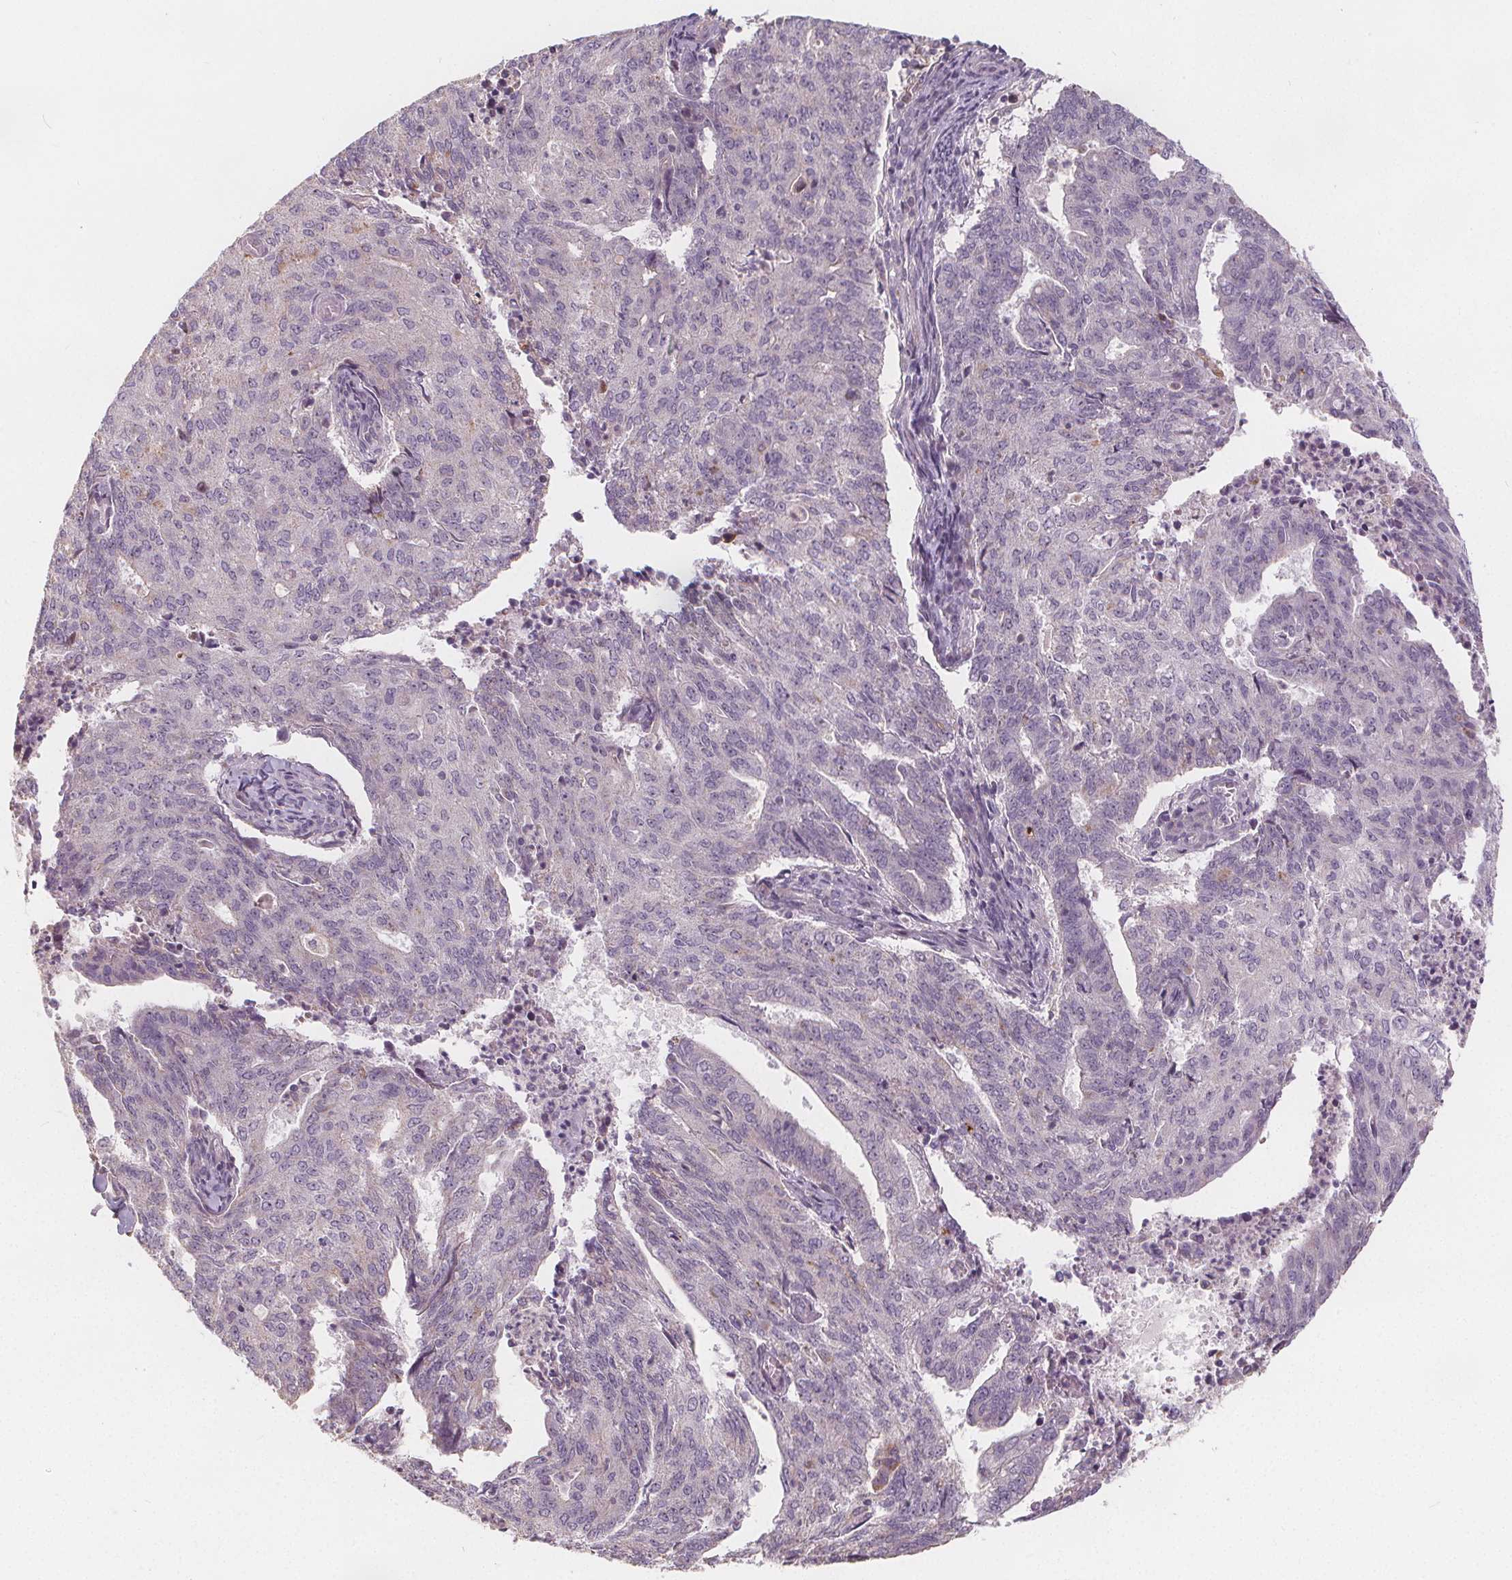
{"staining": {"intensity": "negative", "quantity": "none", "location": "none"}, "tissue": "endometrial cancer", "cell_type": "Tumor cells", "image_type": "cancer", "snomed": [{"axis": "morphology", "description": "Adenocarcinoma, NOS"}, {"axis": "topography", "description": "Endometrium"}], "caption": "Adenocarcinoma (endometrial) stained for a protein using immunohistochemistry (IHC) demonstrates no expression tumor cells.", "gene": "DRC3", "patient": {"sex": "female", "age": 82}}